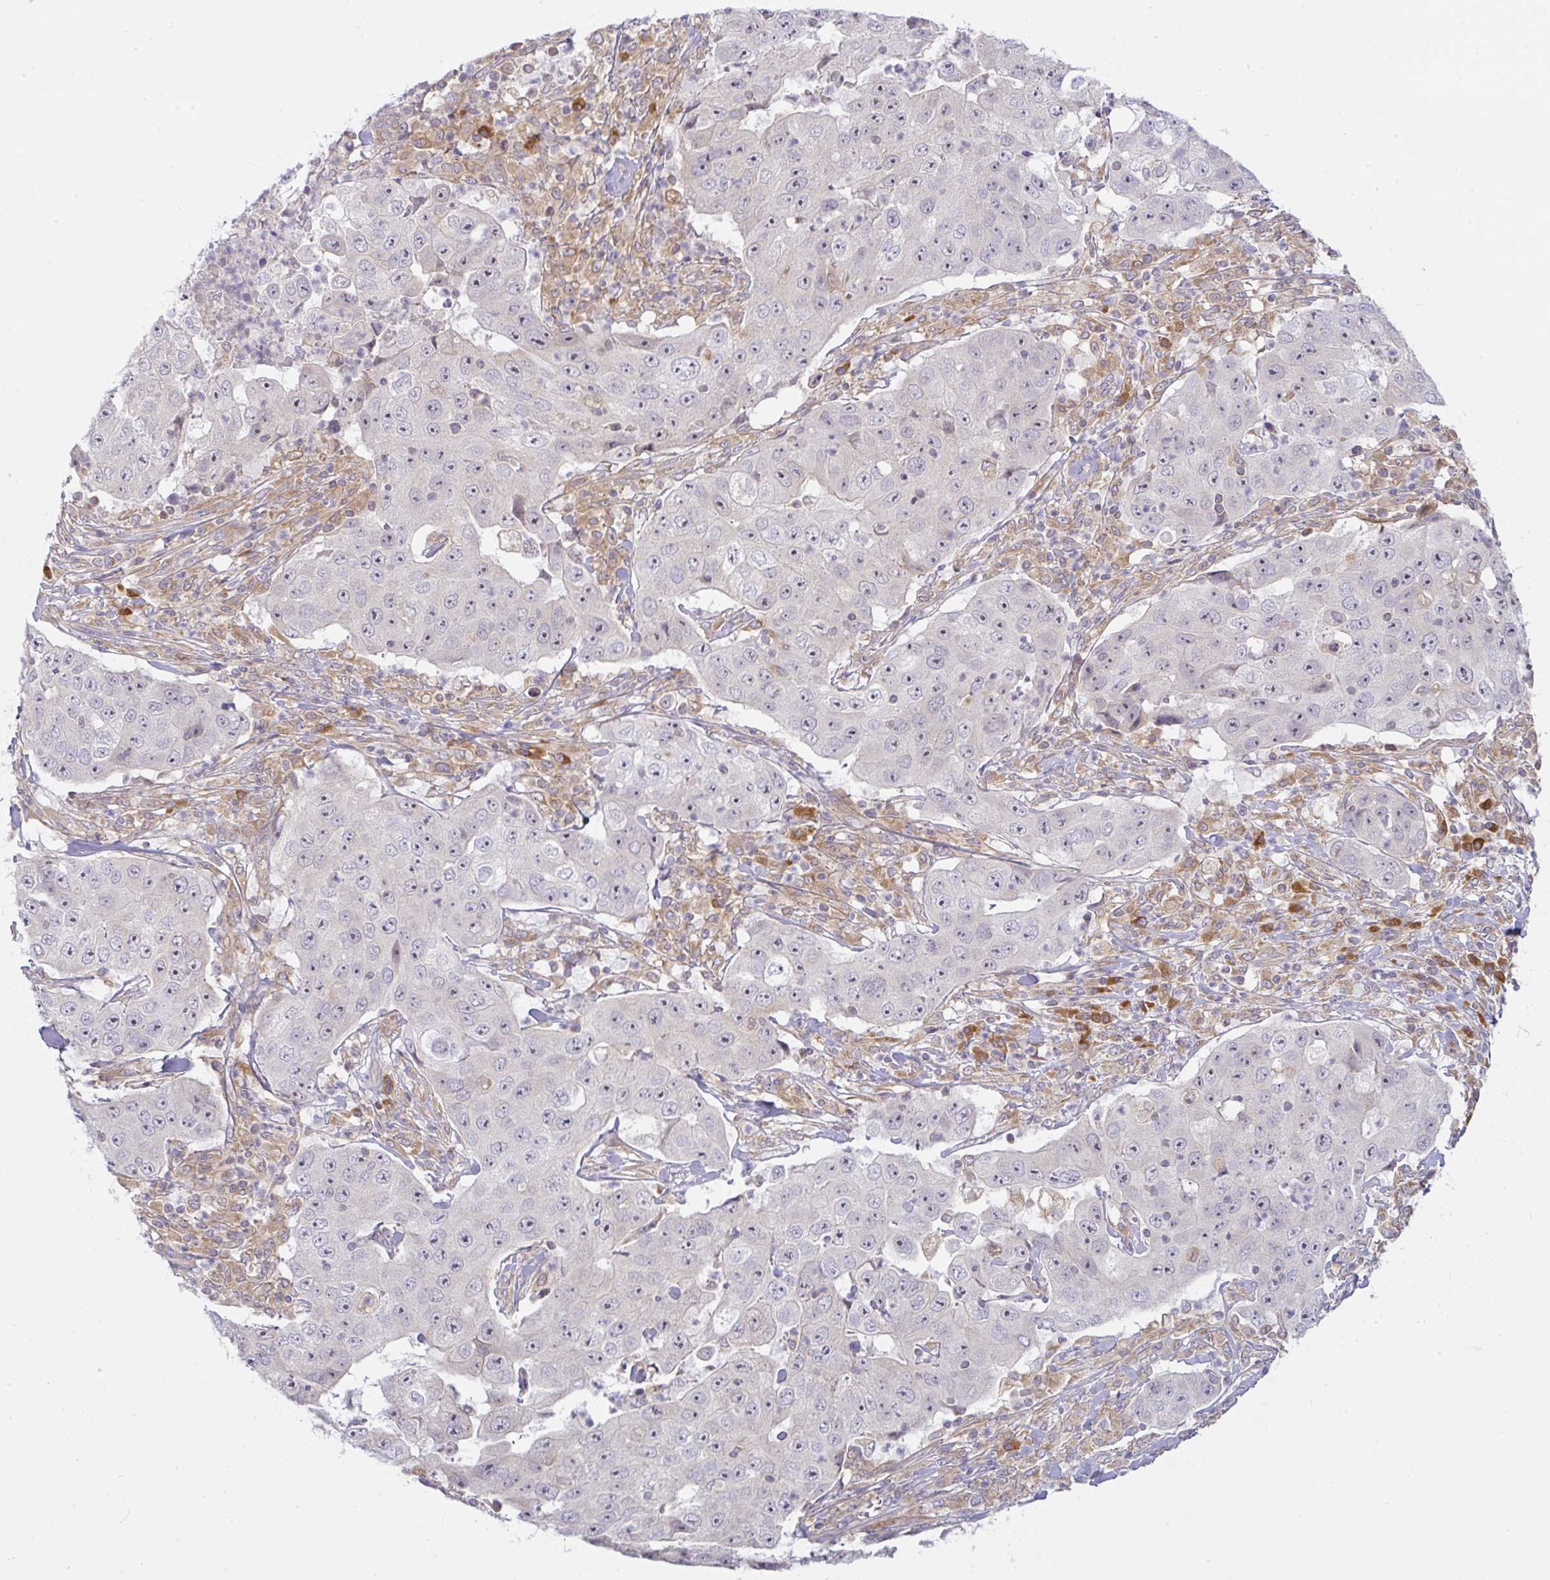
{"staining": {"intensity": "negative", "quantity": "none", "location": "none"}, "tissue": "lung cancer", "cell_type": "Tumor cells", "image_type": "cancer", "snomed": [{"axis": "morphology", "description": "Squamous cell carcinoma, NOS"}, {"axis": "topography", "description": "Lung"}], "caption": "Photomicrograph shows no protein positivity in tumor cells of lung squamous cell carcinoma tissue. (DAB IHC with hematoxylin counter stain).", "gene": "DERL2", "patient": {"sex": "male", "age": 64}}